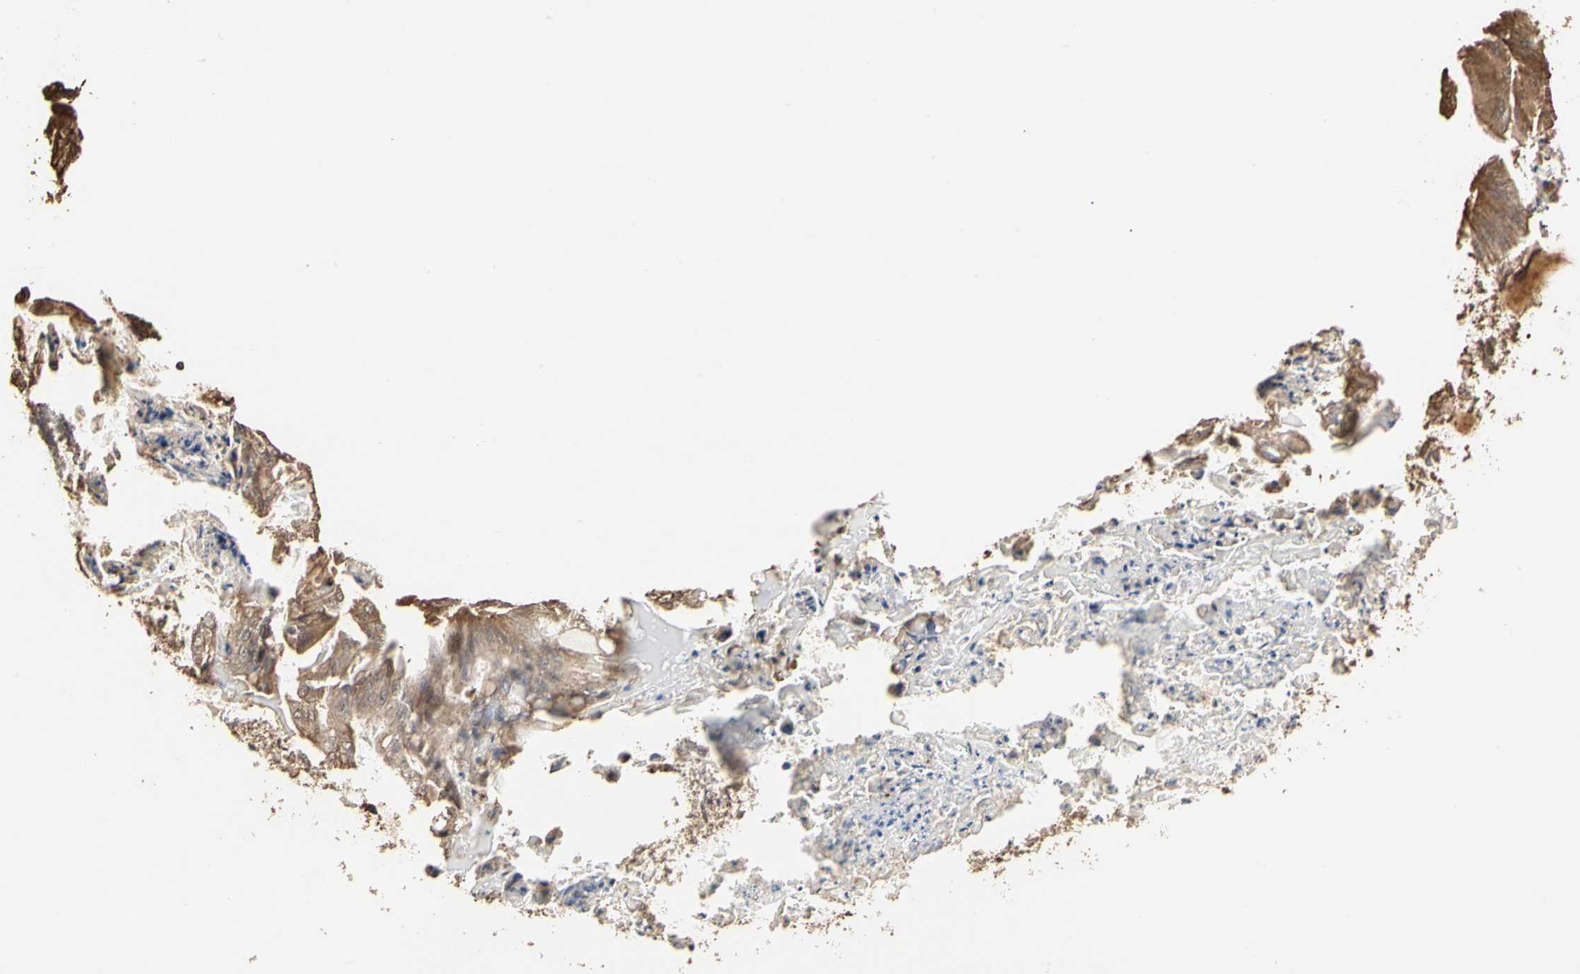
{"staining": {"intensity": "moderate", "quantity": ">75%", "location": "cytoplasmic/membranous"}, "tissue": "ovarian cancer", "cell_type": "Tumor cells", "image_type": "cancer", "snomed": [{"axis": "morphology", "description": "Cystadenocarcinoma, mucinous, NOS"}, {"axis": "topography", "description": "Ovary"}], "caption": "Human ovarian cancer (mucinous cystadenocarcinoma) stained for a protein (brown) exhibits moderate cytoplasmic/membranous positive expression in about >75% of tumor cells.", "gene": "TAOK1", "patient": {"sex": "female", "age": 37}}